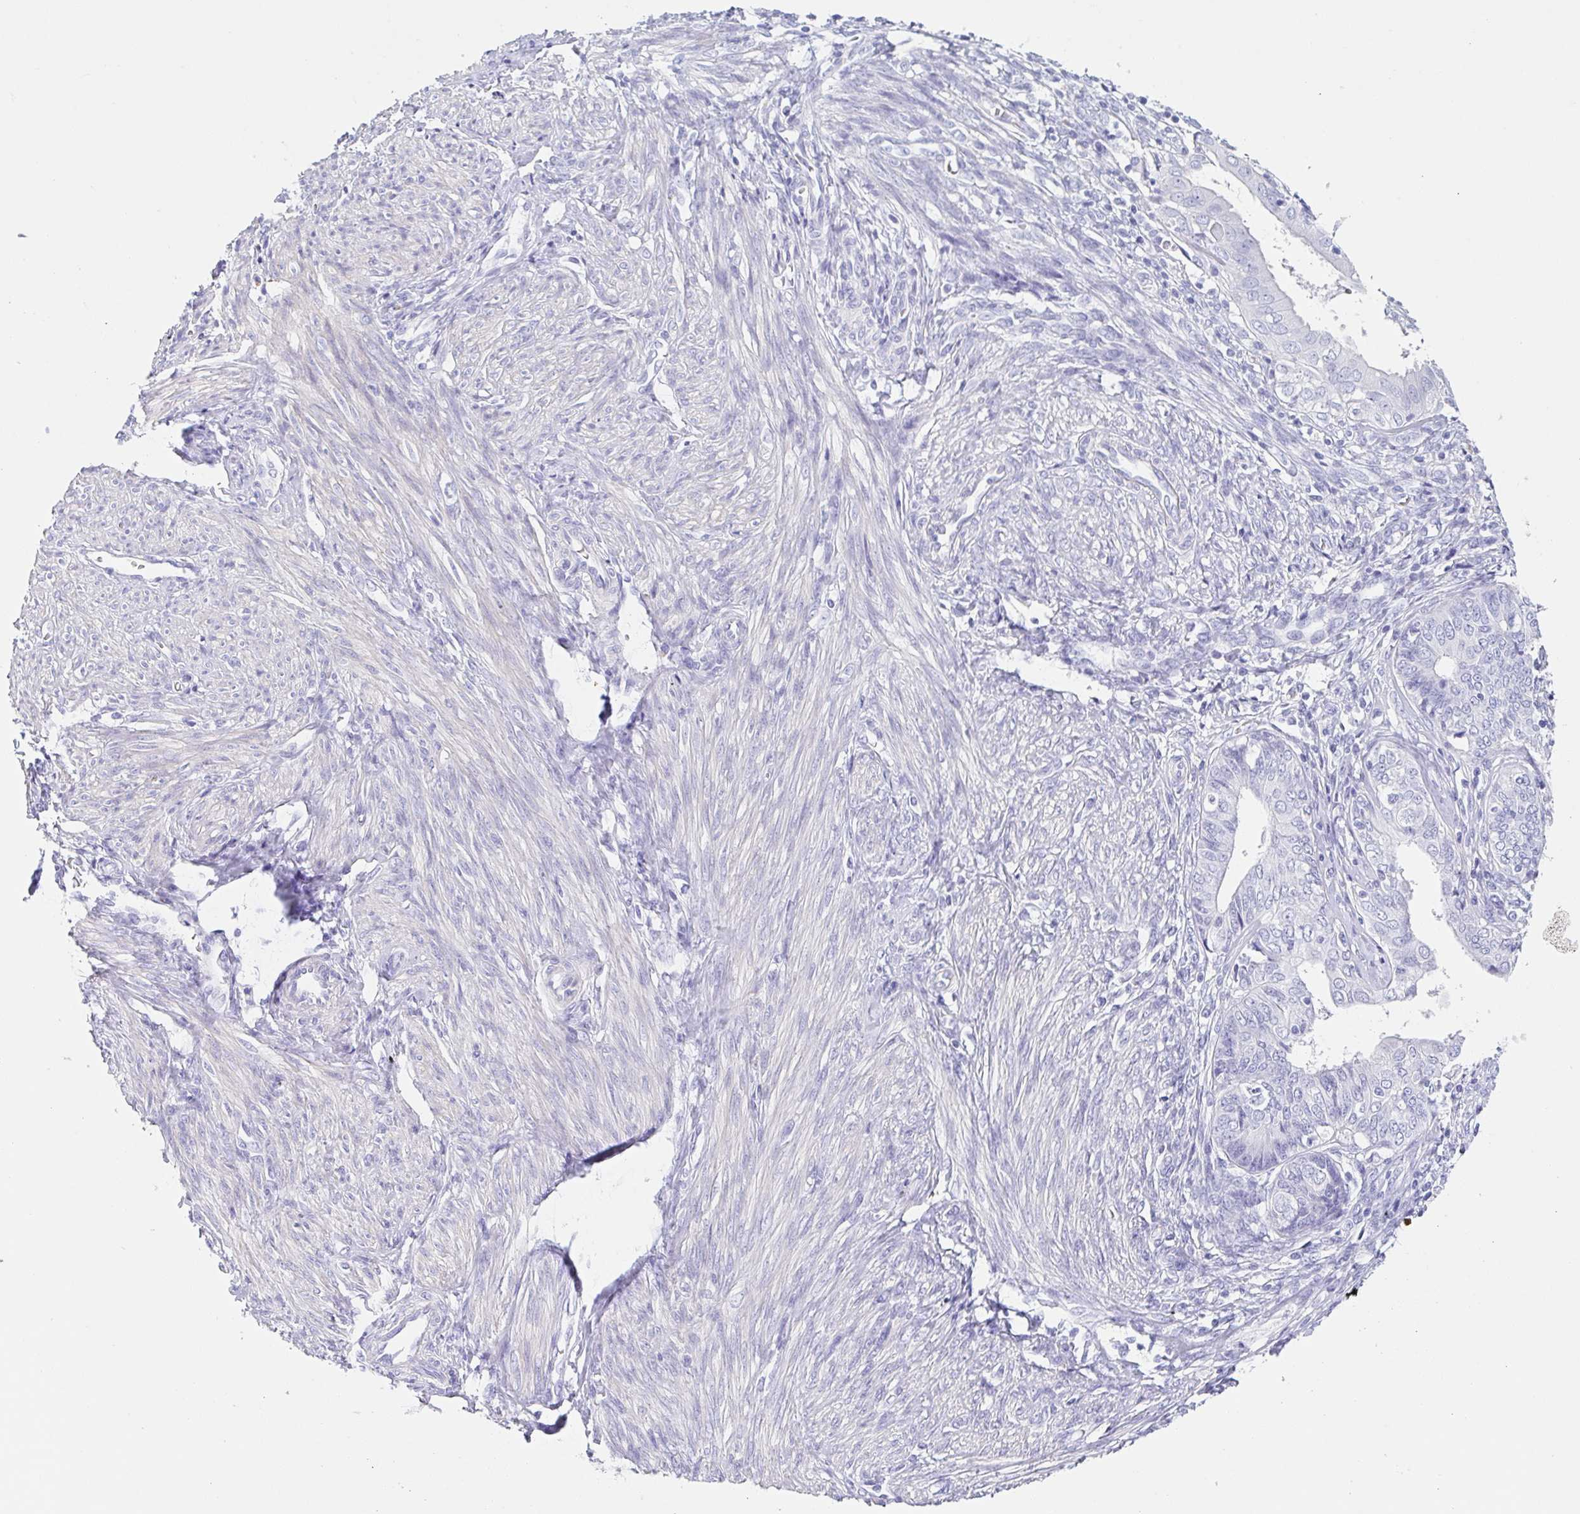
{"staining": {"intensity": "negative", "quantity": "none", "location": "none"}, "tissue": "endometrial cancer", "cell_type": "Tumor cells", "image_type": "cancer", "snomed": [{"axis": "morphology", "description": "Adenocarcinoma, NOS"}, {"axis": "topography", "description": "Endometrium"}], "caption": "A high-resolution image shows immunohistochemistry (IHC) staining of endometrial cancer (adenocarcinoma), which shows no significant expression in tumor cells. (IHC, brightfield microscopy, high magnification).", "gene": "TAGLN3", "patient": {"sex": "female", "age": 68}}